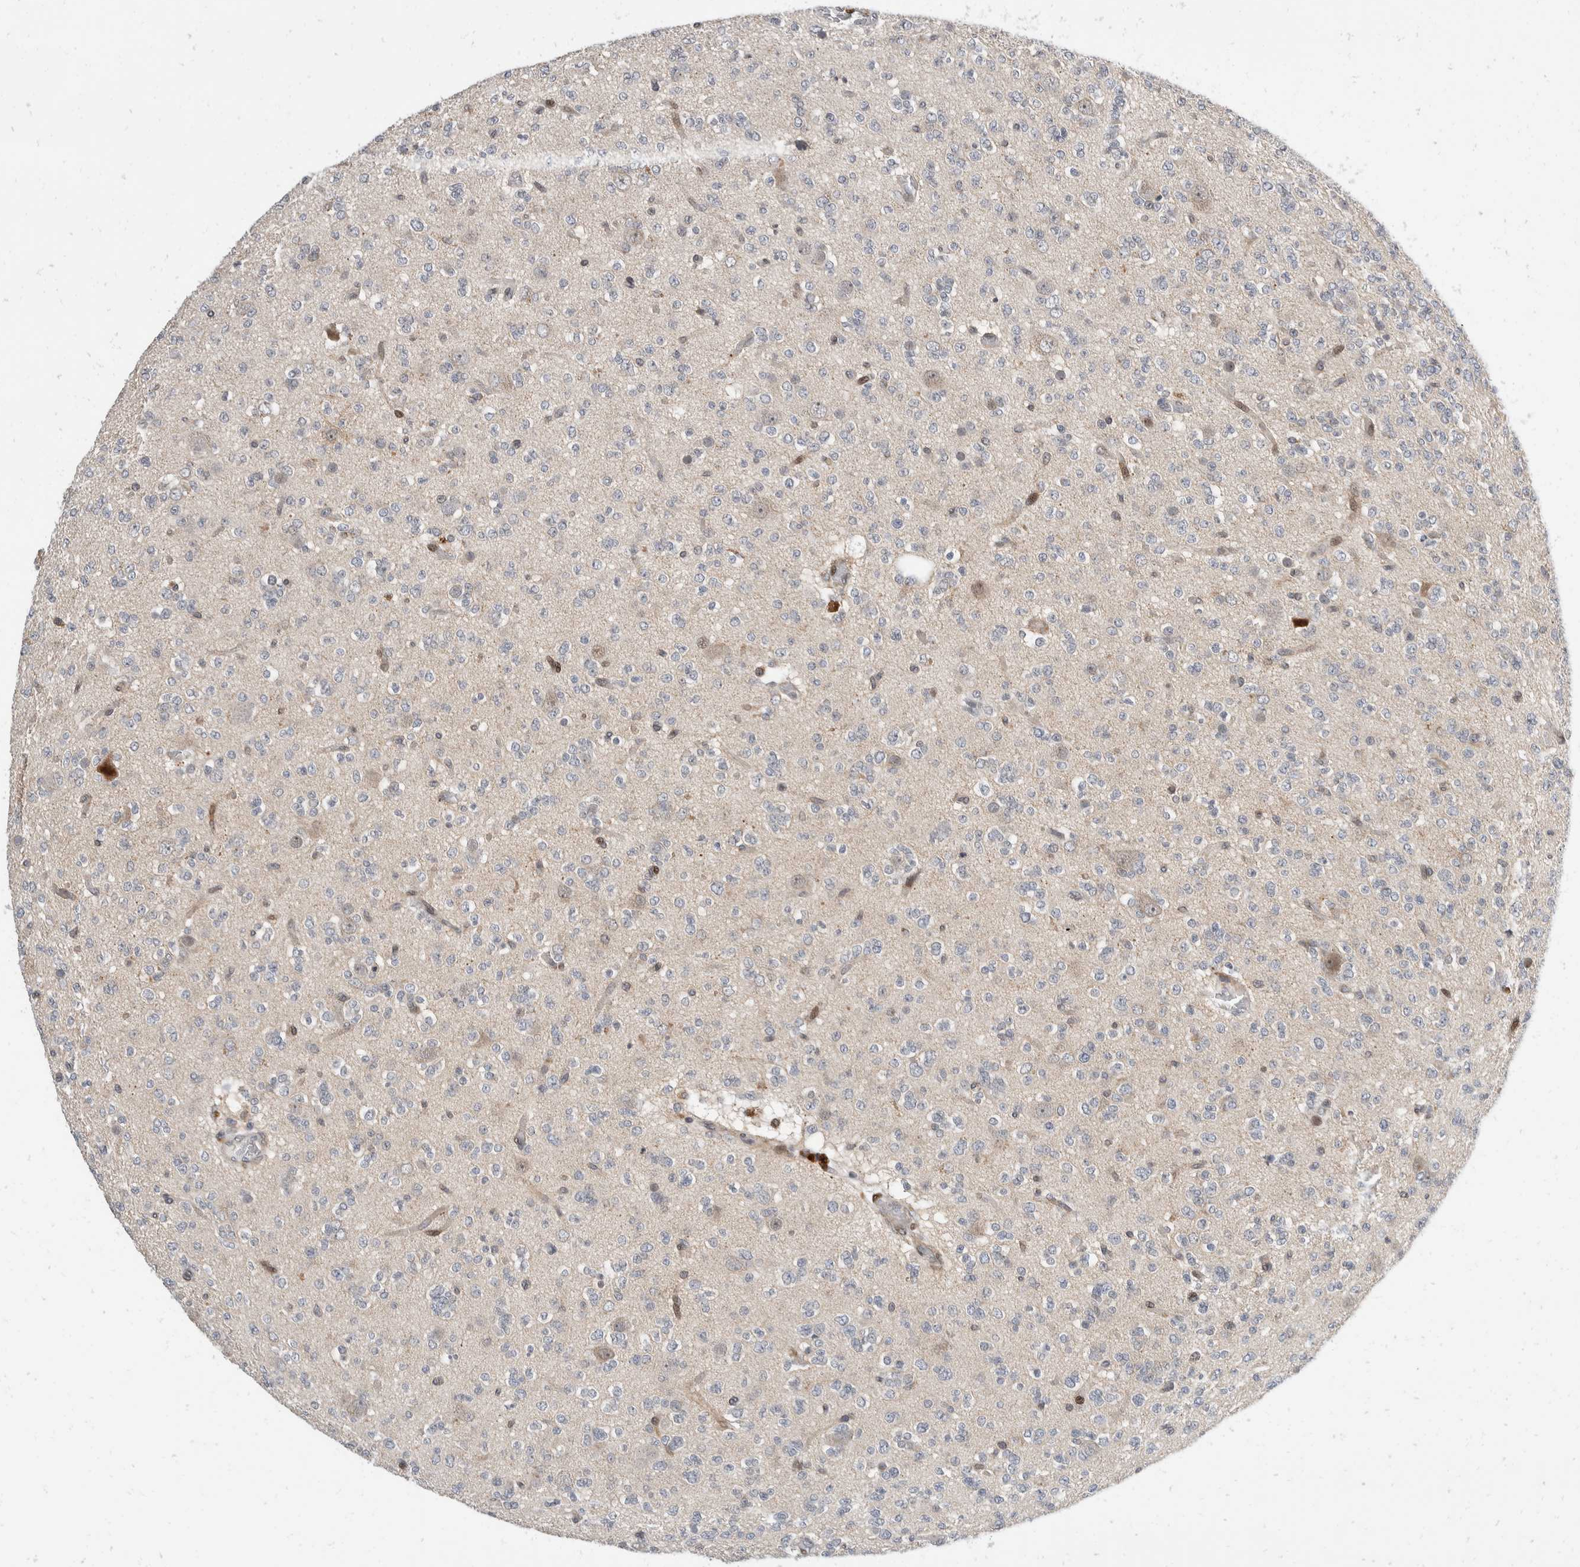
{"staining": {"intensity": "negative", "quantity": "none", "location": "none"}, "tissue": "glioma", "cell_type": "Tumor cells", "image_type": "cancer", "snomed": [{"axis": "morphology", "description": "Glioma, malignant, Low grade"}, {"axis": "topography", "description": "Brain"}], "caption": "Micrograph shows no significant protein positivity in tumor cells of low-grade glioma (malignant).", "gene": "ZNF703", "patient": {"sex": "male", "age": 38}}